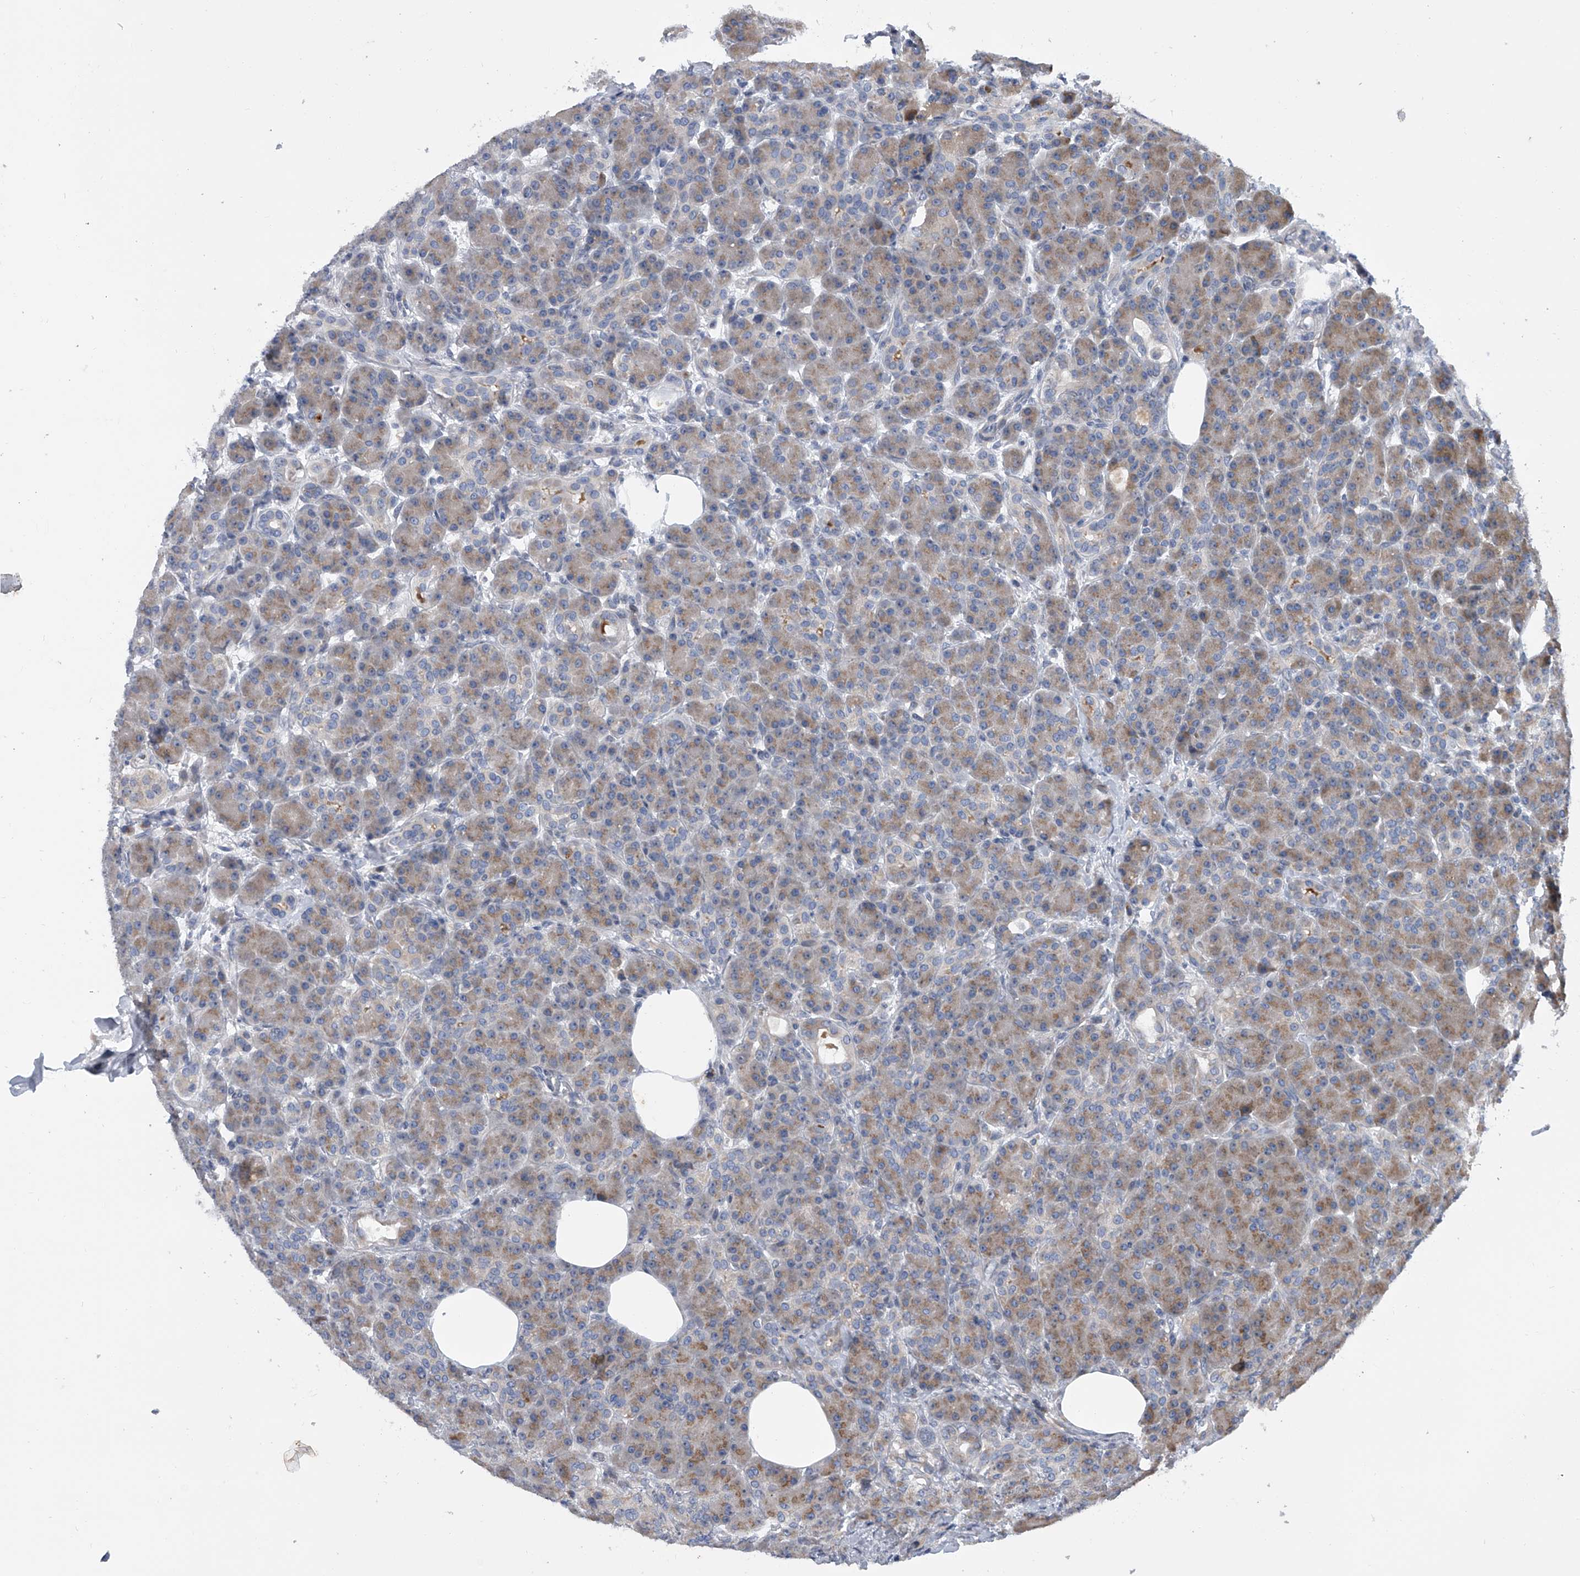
{"staining": {"intensity": "moderate", "quantity": "25%-75%", "location": "cytoplasmic/membranous"}, "tissue": "pancreas", "cell_type": "Exocrine glandular cells", "image_type": "normal", "snomed": [{"axis": "morphology", "description": "Normal tissue, NOS"}, {"axis": "topography", "description": "Pancreas"}], "caption": "A brown stain shows moderate cytoplasmic/membranous positivity of a protein in exocrine glandular cells of benign pancreas.", "gene": "DLGAP2", "patient": {"sex": "male", "age": 63}}